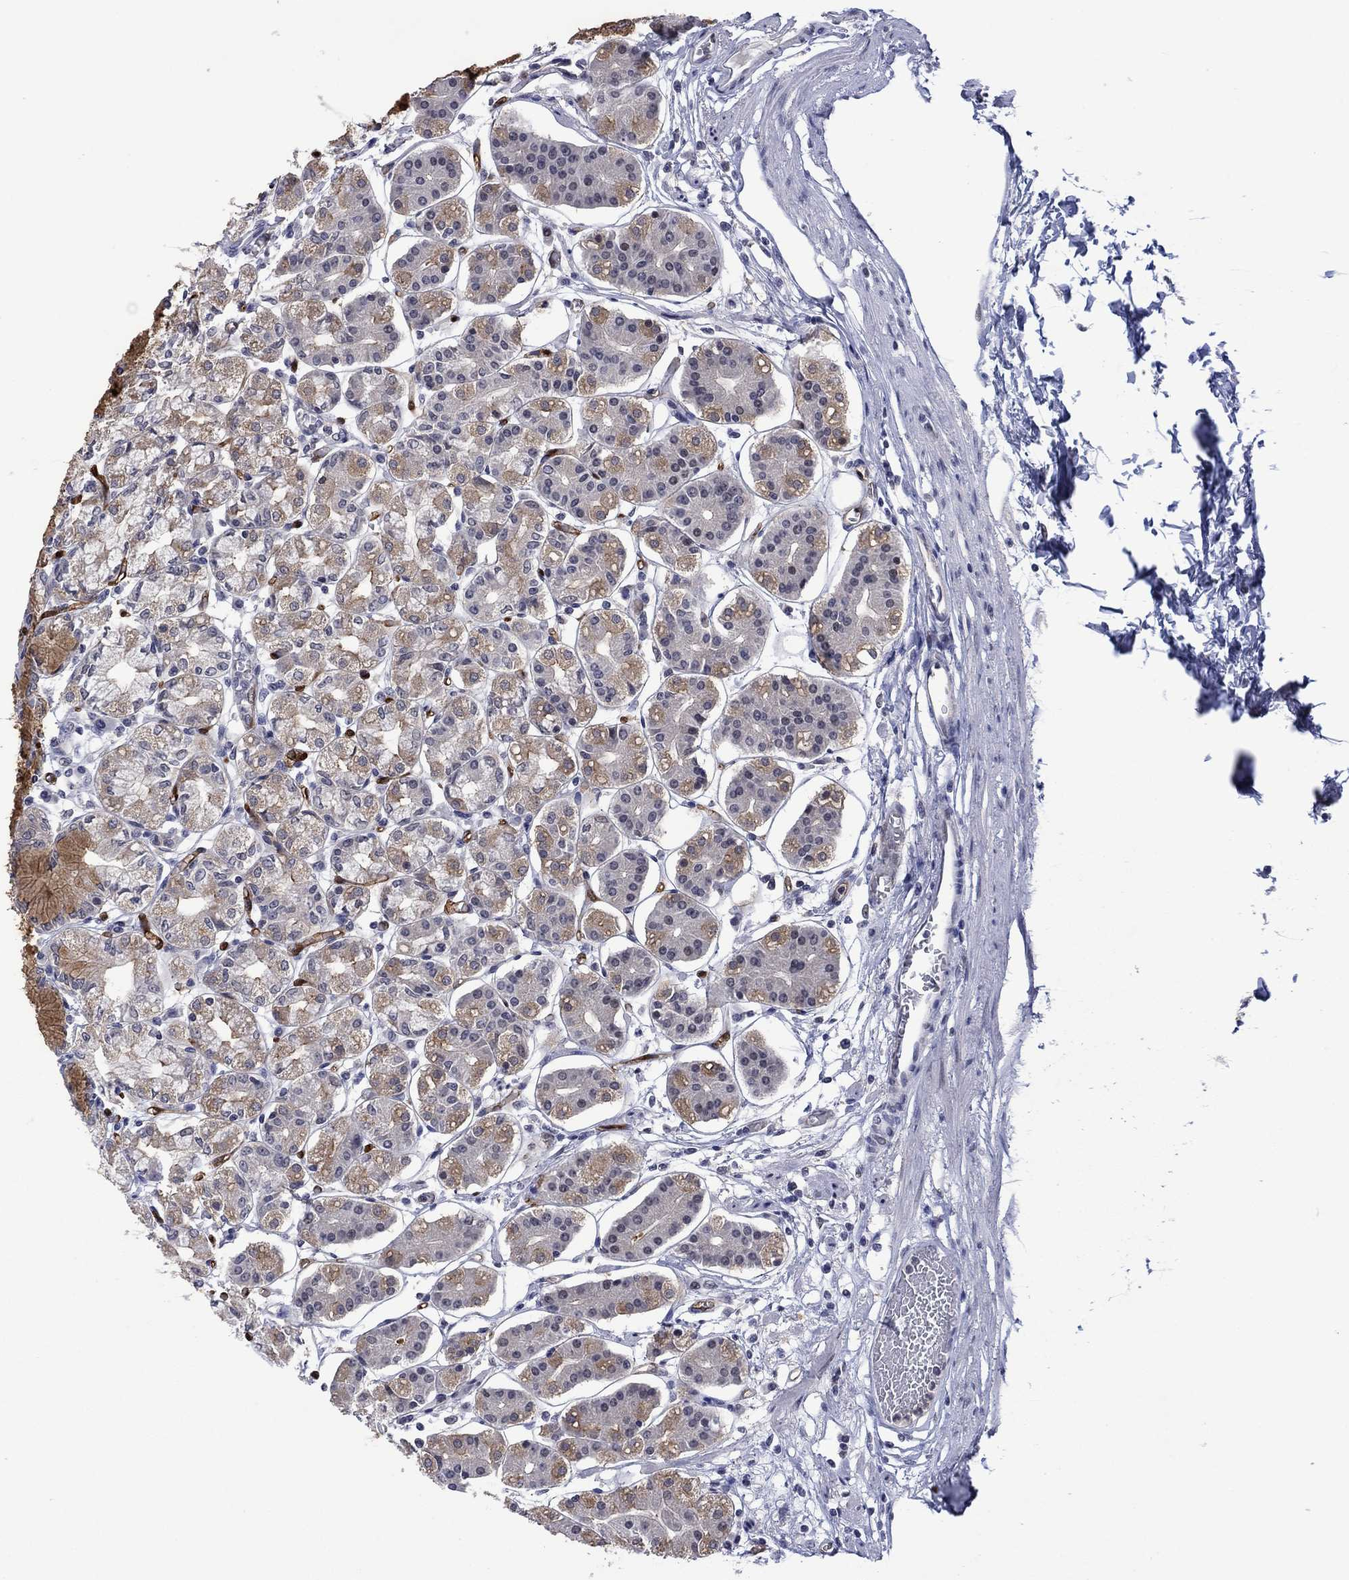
{"staining": {"intensity": "moderate", "quantity": "<25%", "location": "cytoplasmic/membranous"}, "tissue": "stomach", "cell_type": "Glandular cells", "image_type": "normal", "snomed": [{"axis": "morphology", "description": "Normal tissue, NOS"}, {"axis": "topography", "description": "Skeletal muscle"}, {"axis": "topography", "description": "Stomach"}], "caption": "Immunohistochemistry of benign human stomach shows low levels of moderate cytoplasmic/membranous staining in about <25% of glandular cells.", "gene": "AGL", "patient": {"sex": "female", "age": 57}}